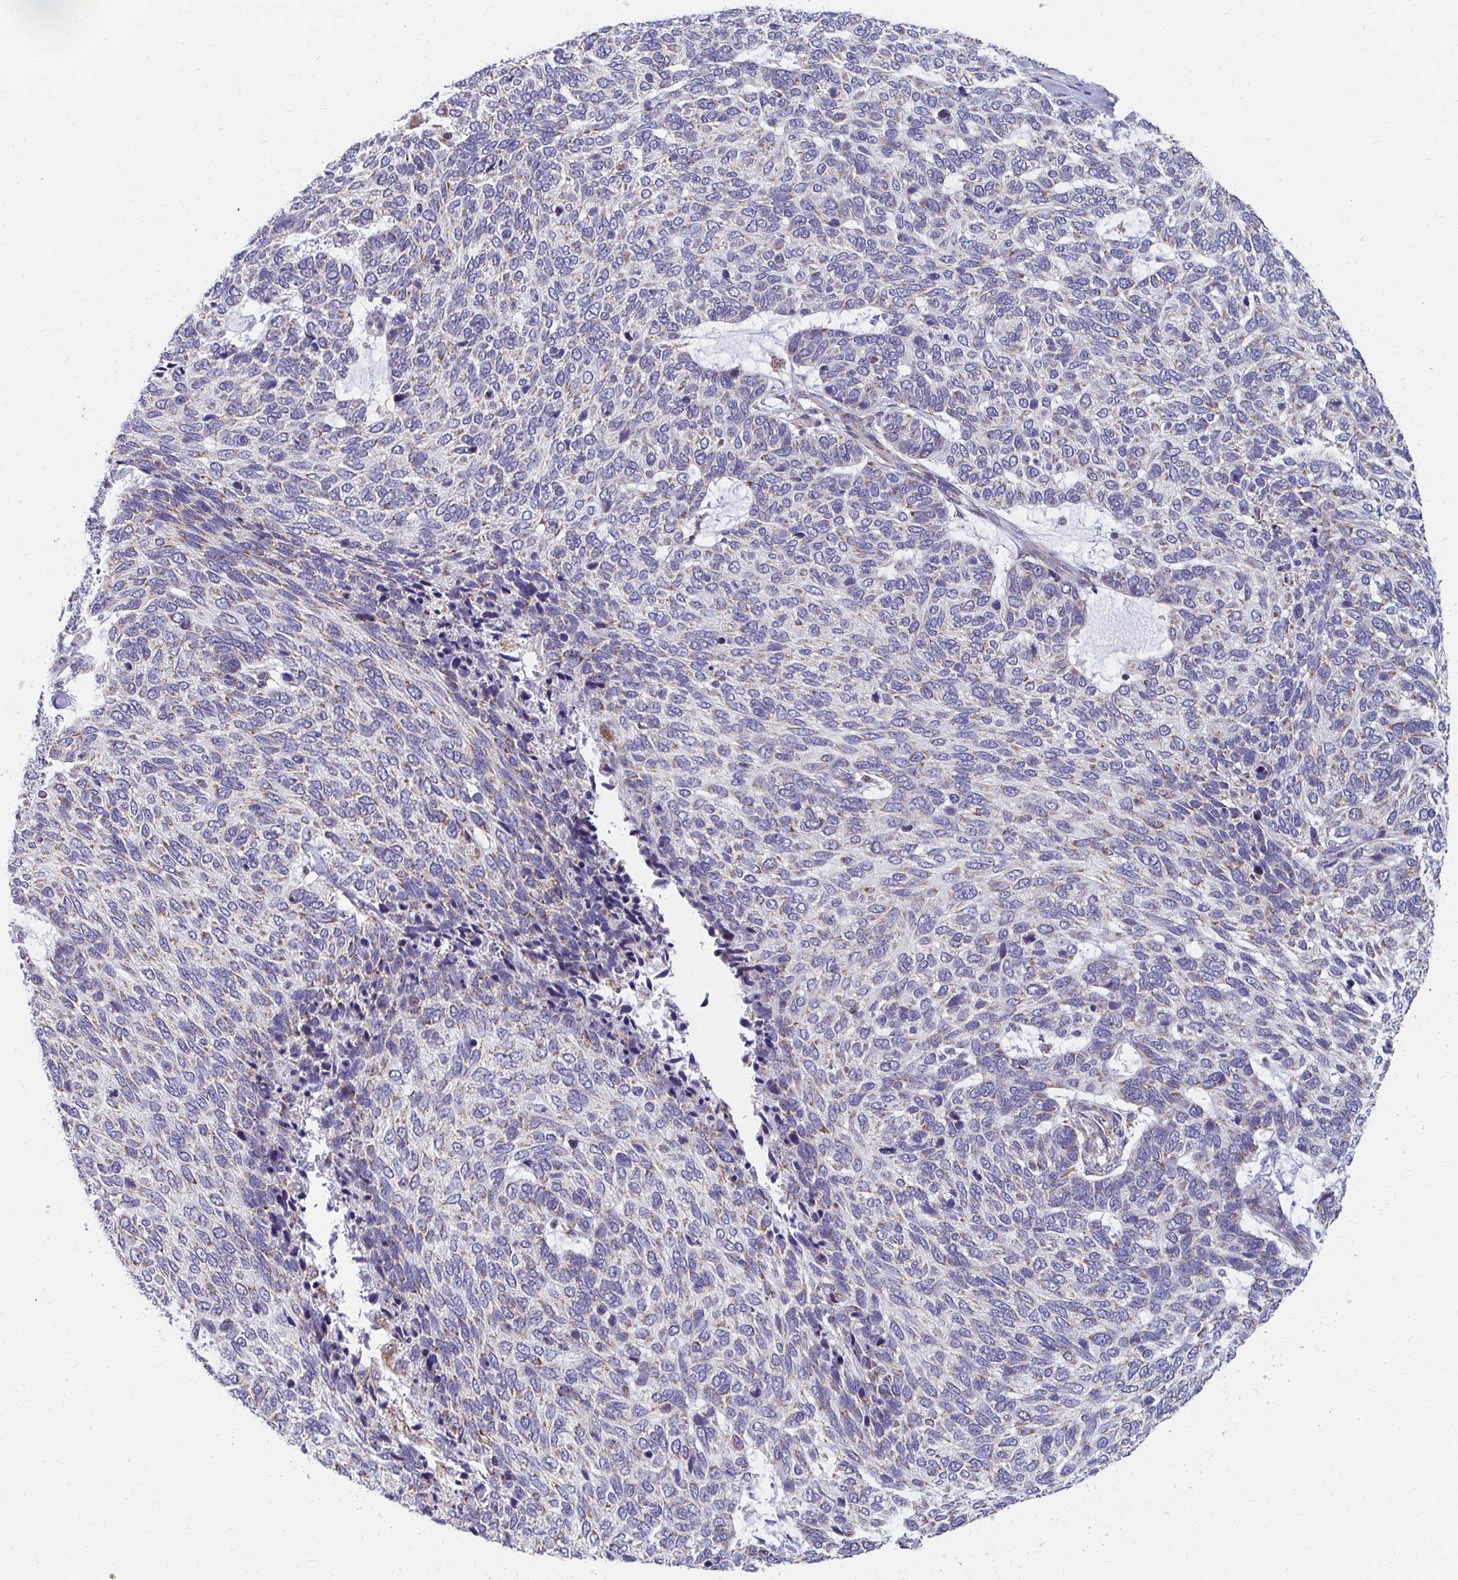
{"staining": {"intensity": "weak", "quantity": "<25%", "location": "cytoplasmic/membranous"}, "tissue": "skin cancer", "cell_type": "Tumor cells", "image_type": "cancer", "snomed": [{"axis": "morphology", "description": "Basal cell carcinoma"}, {"axis": "topography", "description": "Skin"}], "caption": "The micrograph shows no significant expression in tumor cells of skin cancer.", "gene": "RCC1L", "patient": {"sex": "female", "age": 65}}